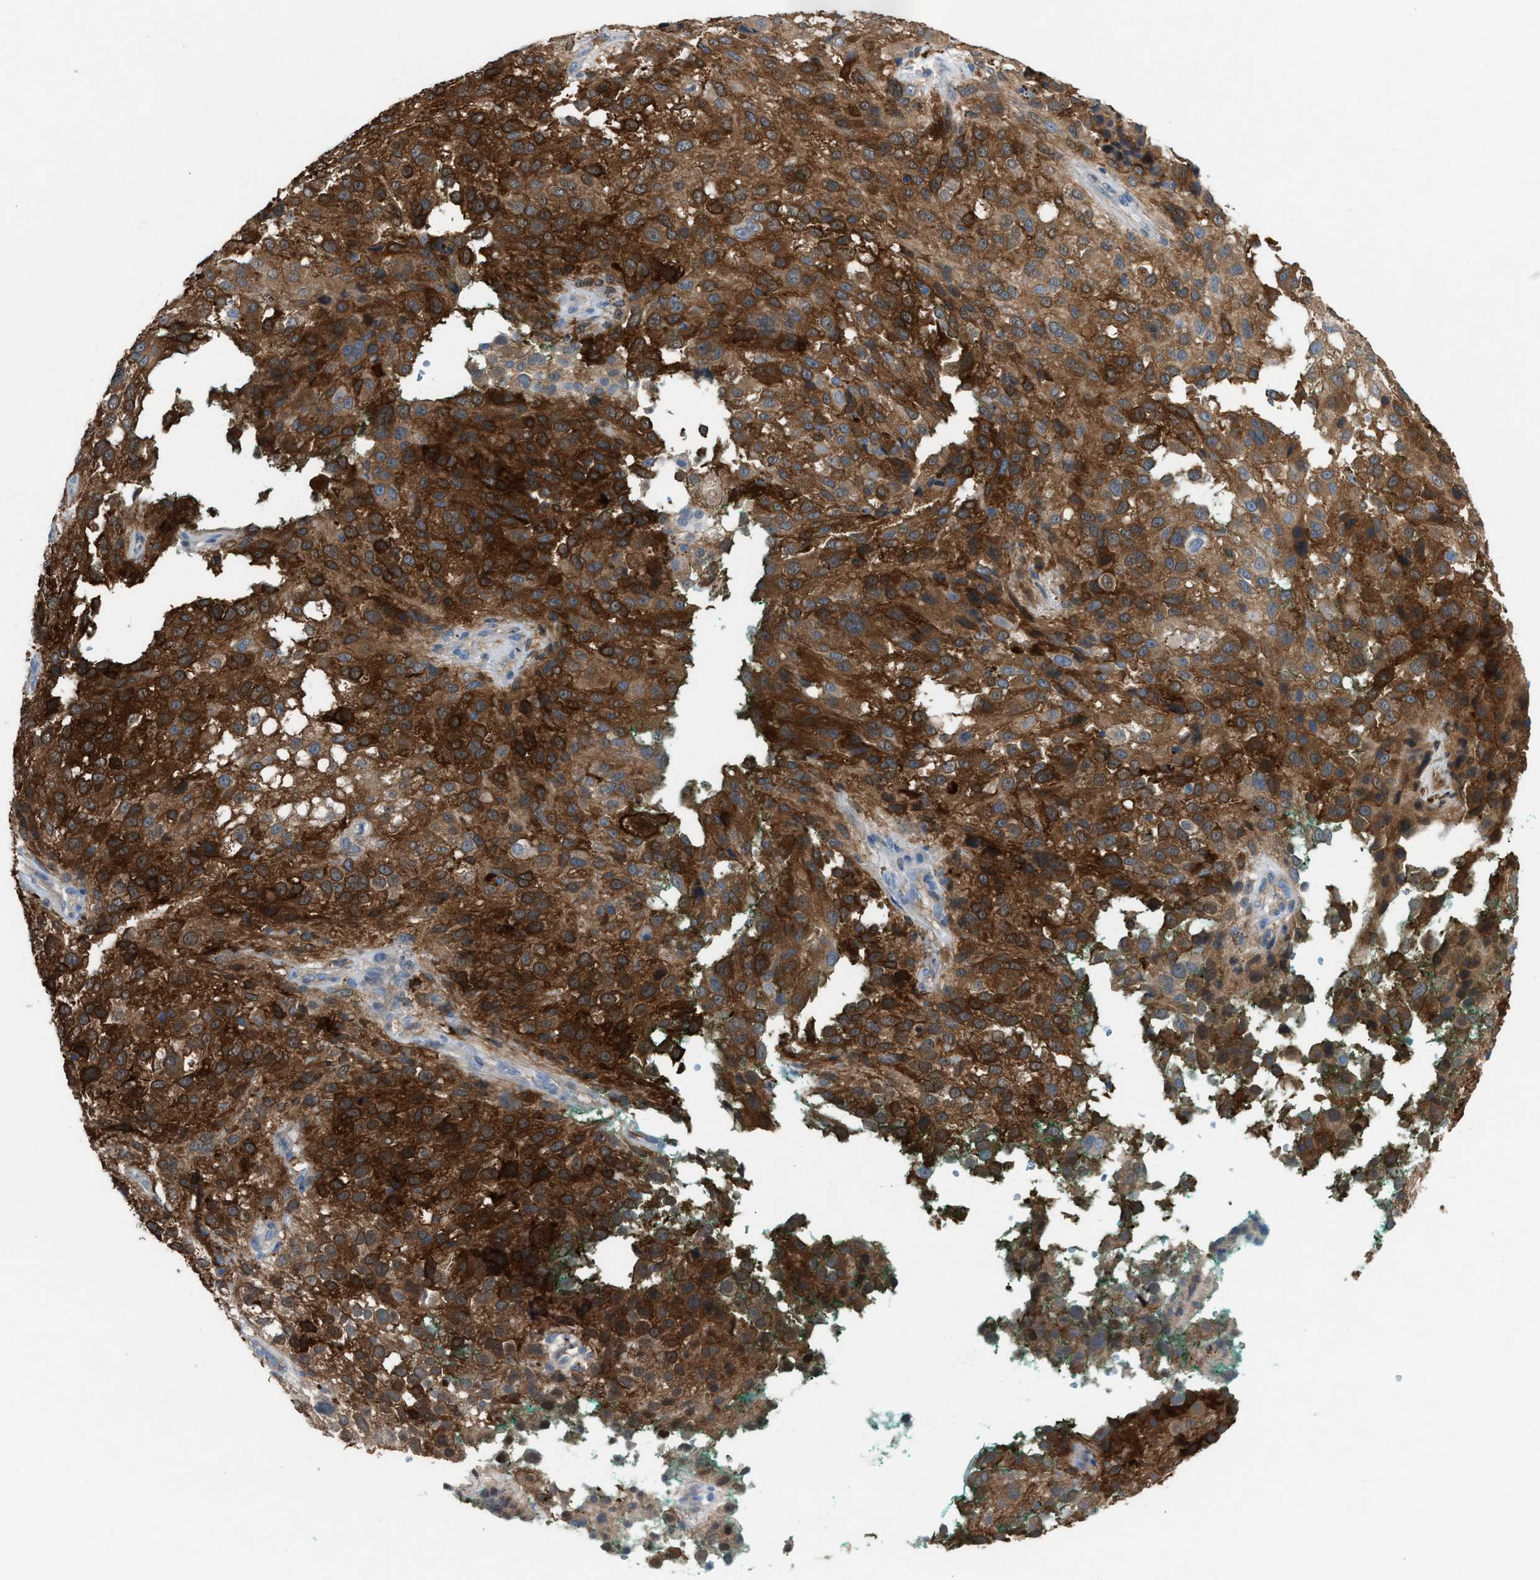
{"staining": {"intensity": "strong", "quantity": ">75%", "location": "cytoplasmic/membranous"}, "tissue": "melanoma", "cell_type": "Tumor cells", "image_type": "cancer", "snomed": [{"axis": "morphology", "description": "Necrosis, NOS"}, {"axis": "morphology", "description": "Malignant melanoma, NOS"}, {"axis": "topography", "description": "Skin"}], "caption": "The micrograph displays a brown stain indicating the presence of a protein in the cytoplasmic/membranous of tumor cells in melanoma.", "gene": "ASPA", "patient": {"sex": "female", "age": 87}}